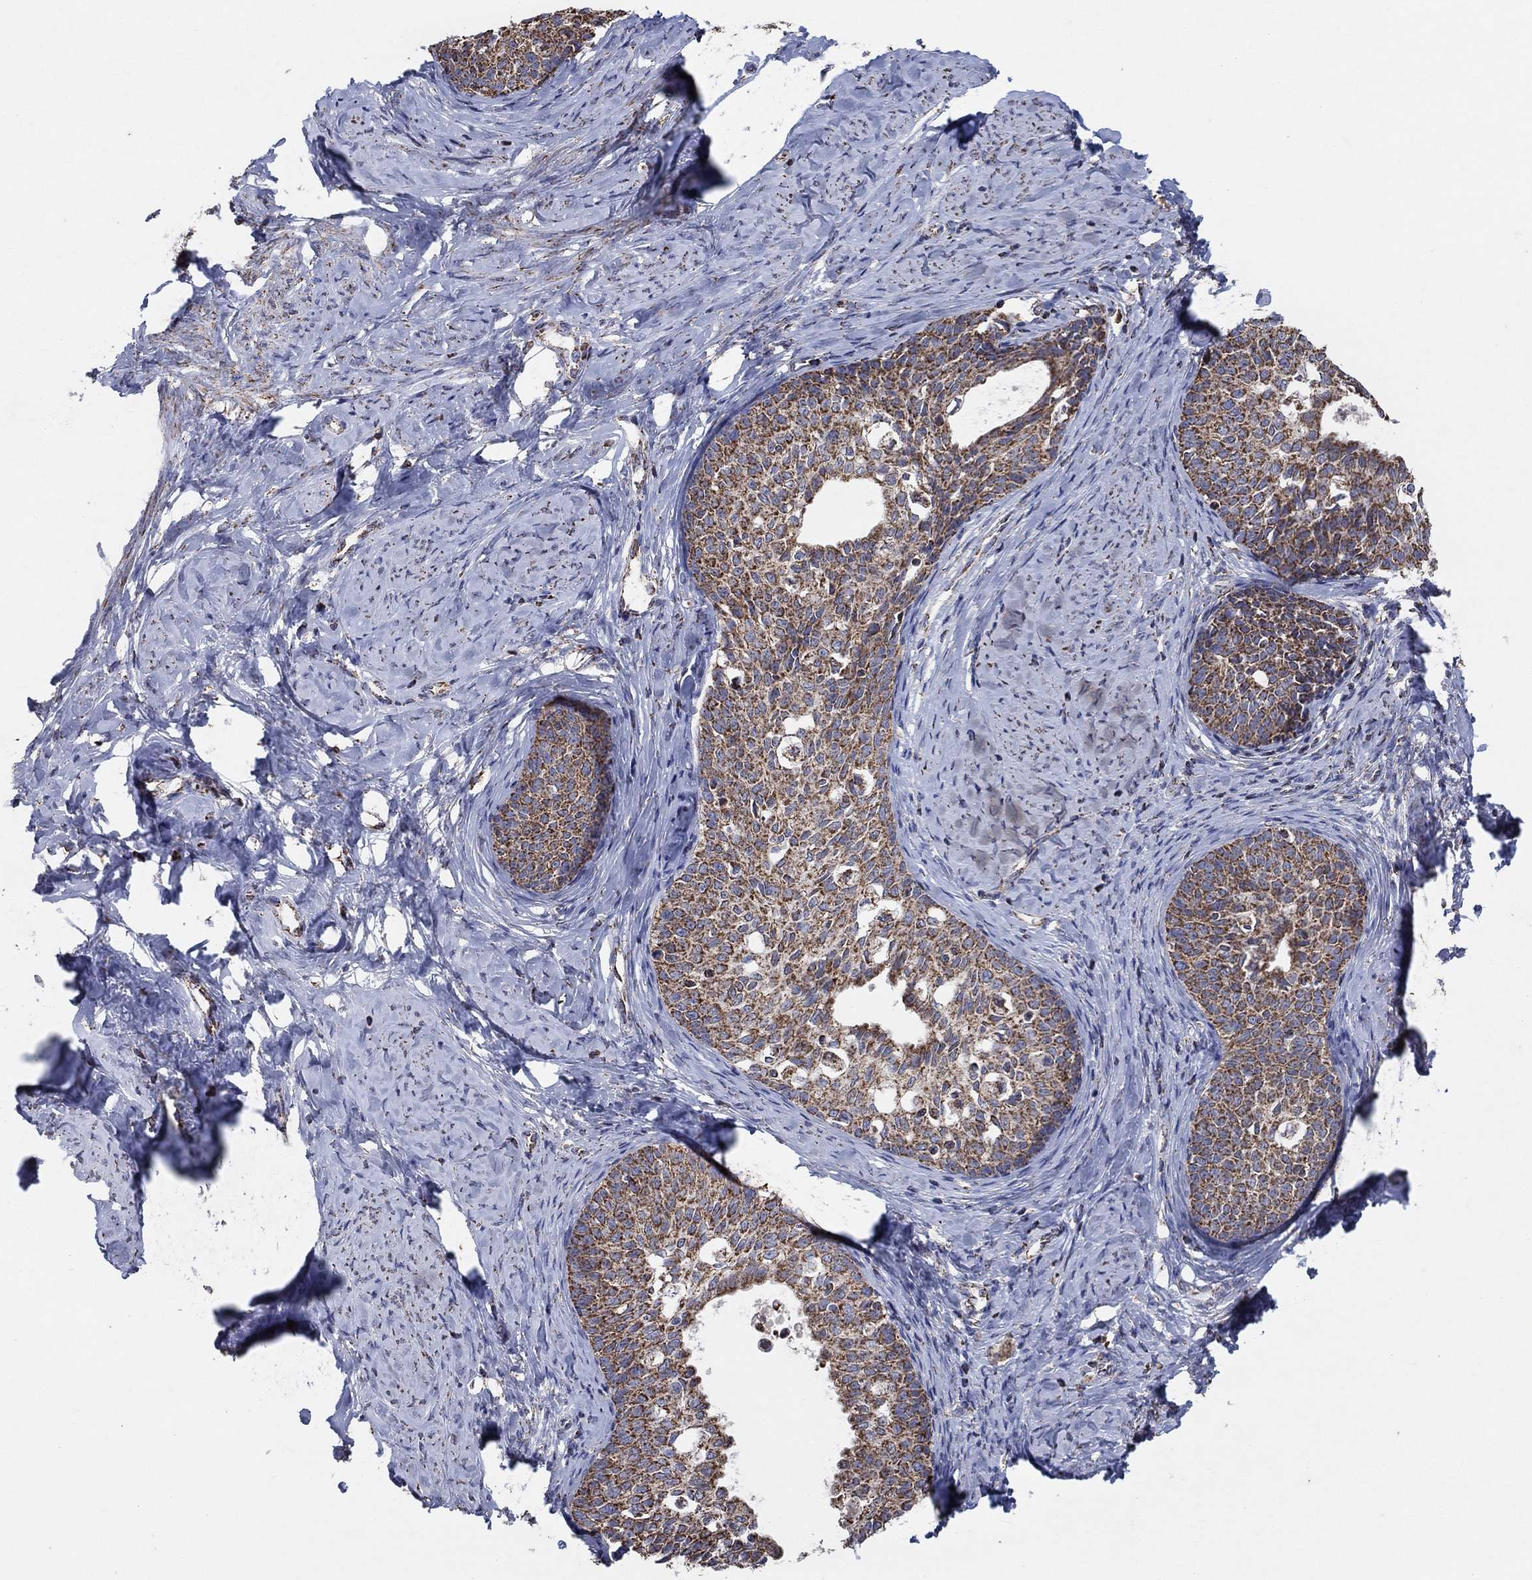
{"staining": {"intensity": "strong", "quantity": ">75%", "location": "cytoplasmic/membranous"}, "tissue": "cervical cancer", "cell_type": "Tumor cells", "image_type": "cancer", "snomed": [{"axis": "morphology", "description": "Squamous cell carcinoma, NOS"}, {"axis": "topography", "description": "Cervix"}], "caption": "Strong cytoplasmic/membranous staining is seen in approximately >75% of tumor cells in cervical cancer.", "gene": "C9orf85", "patient": {"sex": "female", "age": 51}}